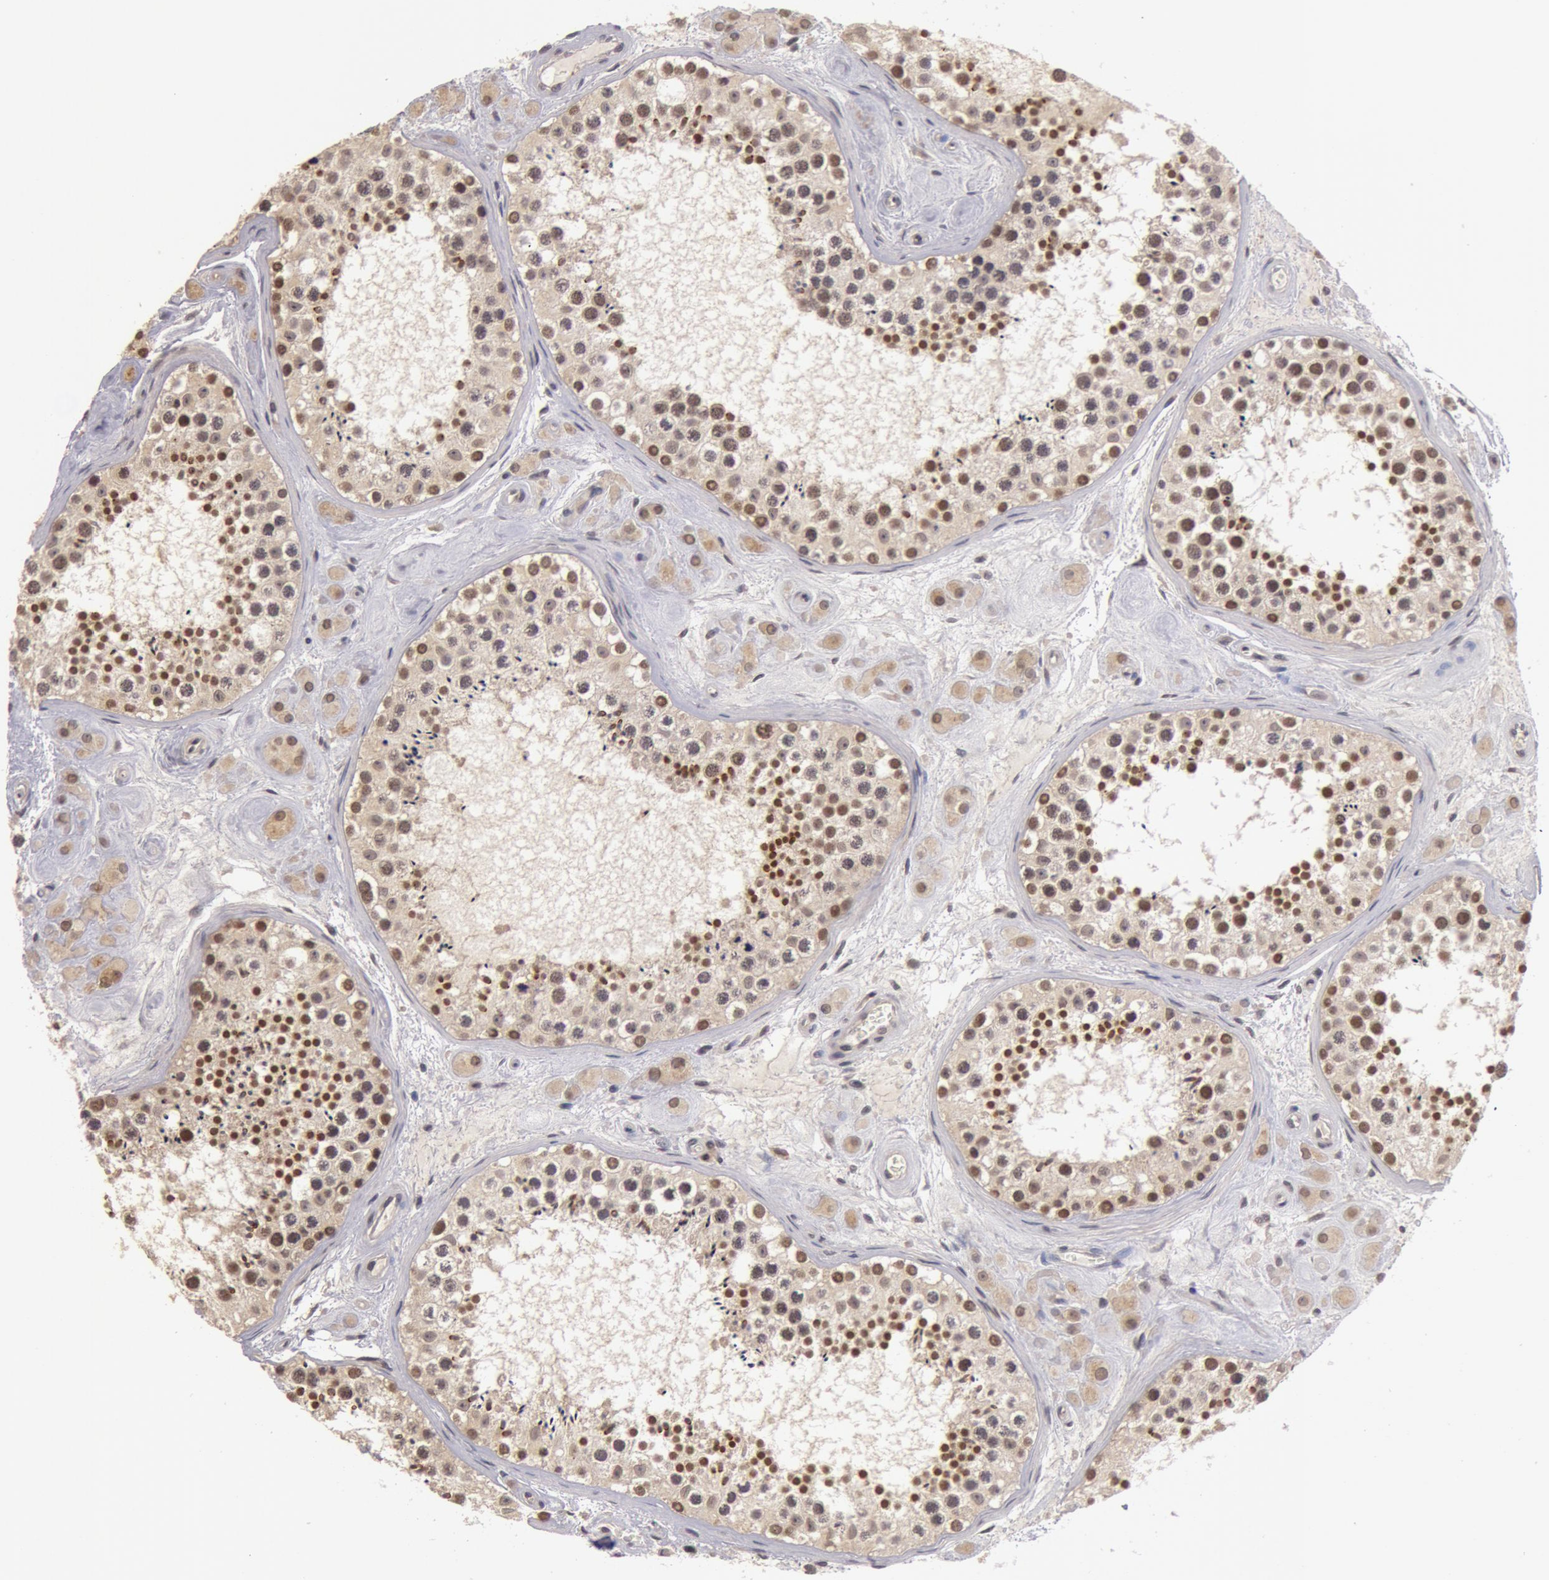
{"staining": {"intensity": "moderate", "quantity": "25%-75%", "location": "nuclear"}, "tissue": "testis", "cell_type": "Cells in seminiferous ducts", "image_type": "normal", "snomed": [{"axis": "morphology", "description": "Normal tissue, NOS"}, {"axis": "topography", "description": "Testis"}], "caption": "The photomicrograph demonstrates staining of normal testis, revealing moderate nuclear protein positivity (brown color) within cells in seminiferous ducts.", "gene": "ZNF350", "patient": {"sex": "male", "age": 38}}